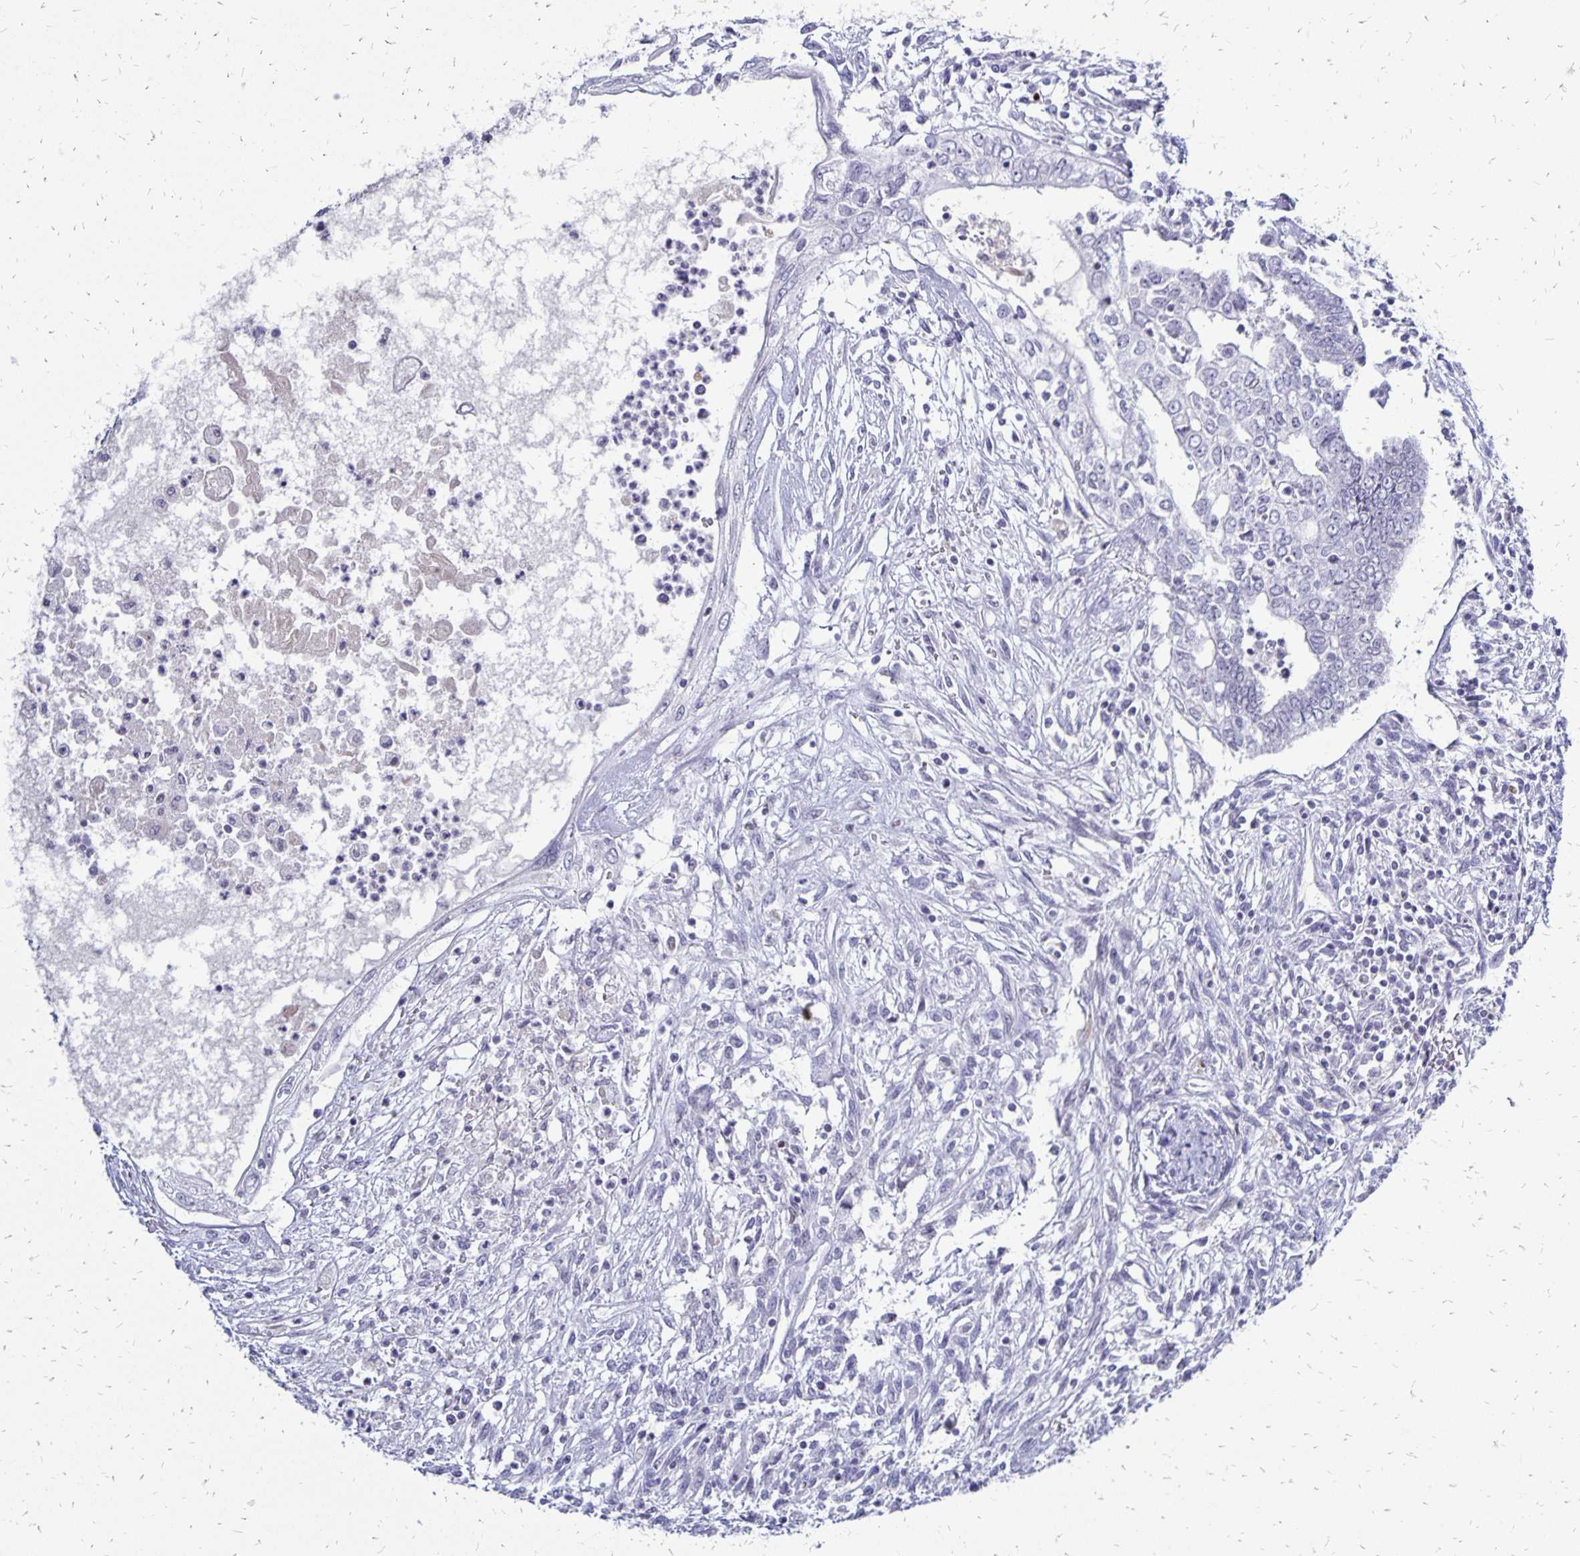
{"staining": {"intensity": "negative", "quantity": "none", "location": "none"}, "tissue": "testis cancer", "cell_type": "Tumor cells", "image_type": "cancer", "snomed": [{"axis": "morphology", "description": "Carcinoma, Embryonal, NOS"}, {"axis": "topography", "description": "Testis"}], "caption": "Protein analysis of embryonal carcinoma (testis) shows no significant staining in tumor cells.", "gene": "DCK", "patient": {"sex": "male", "age": 37}}